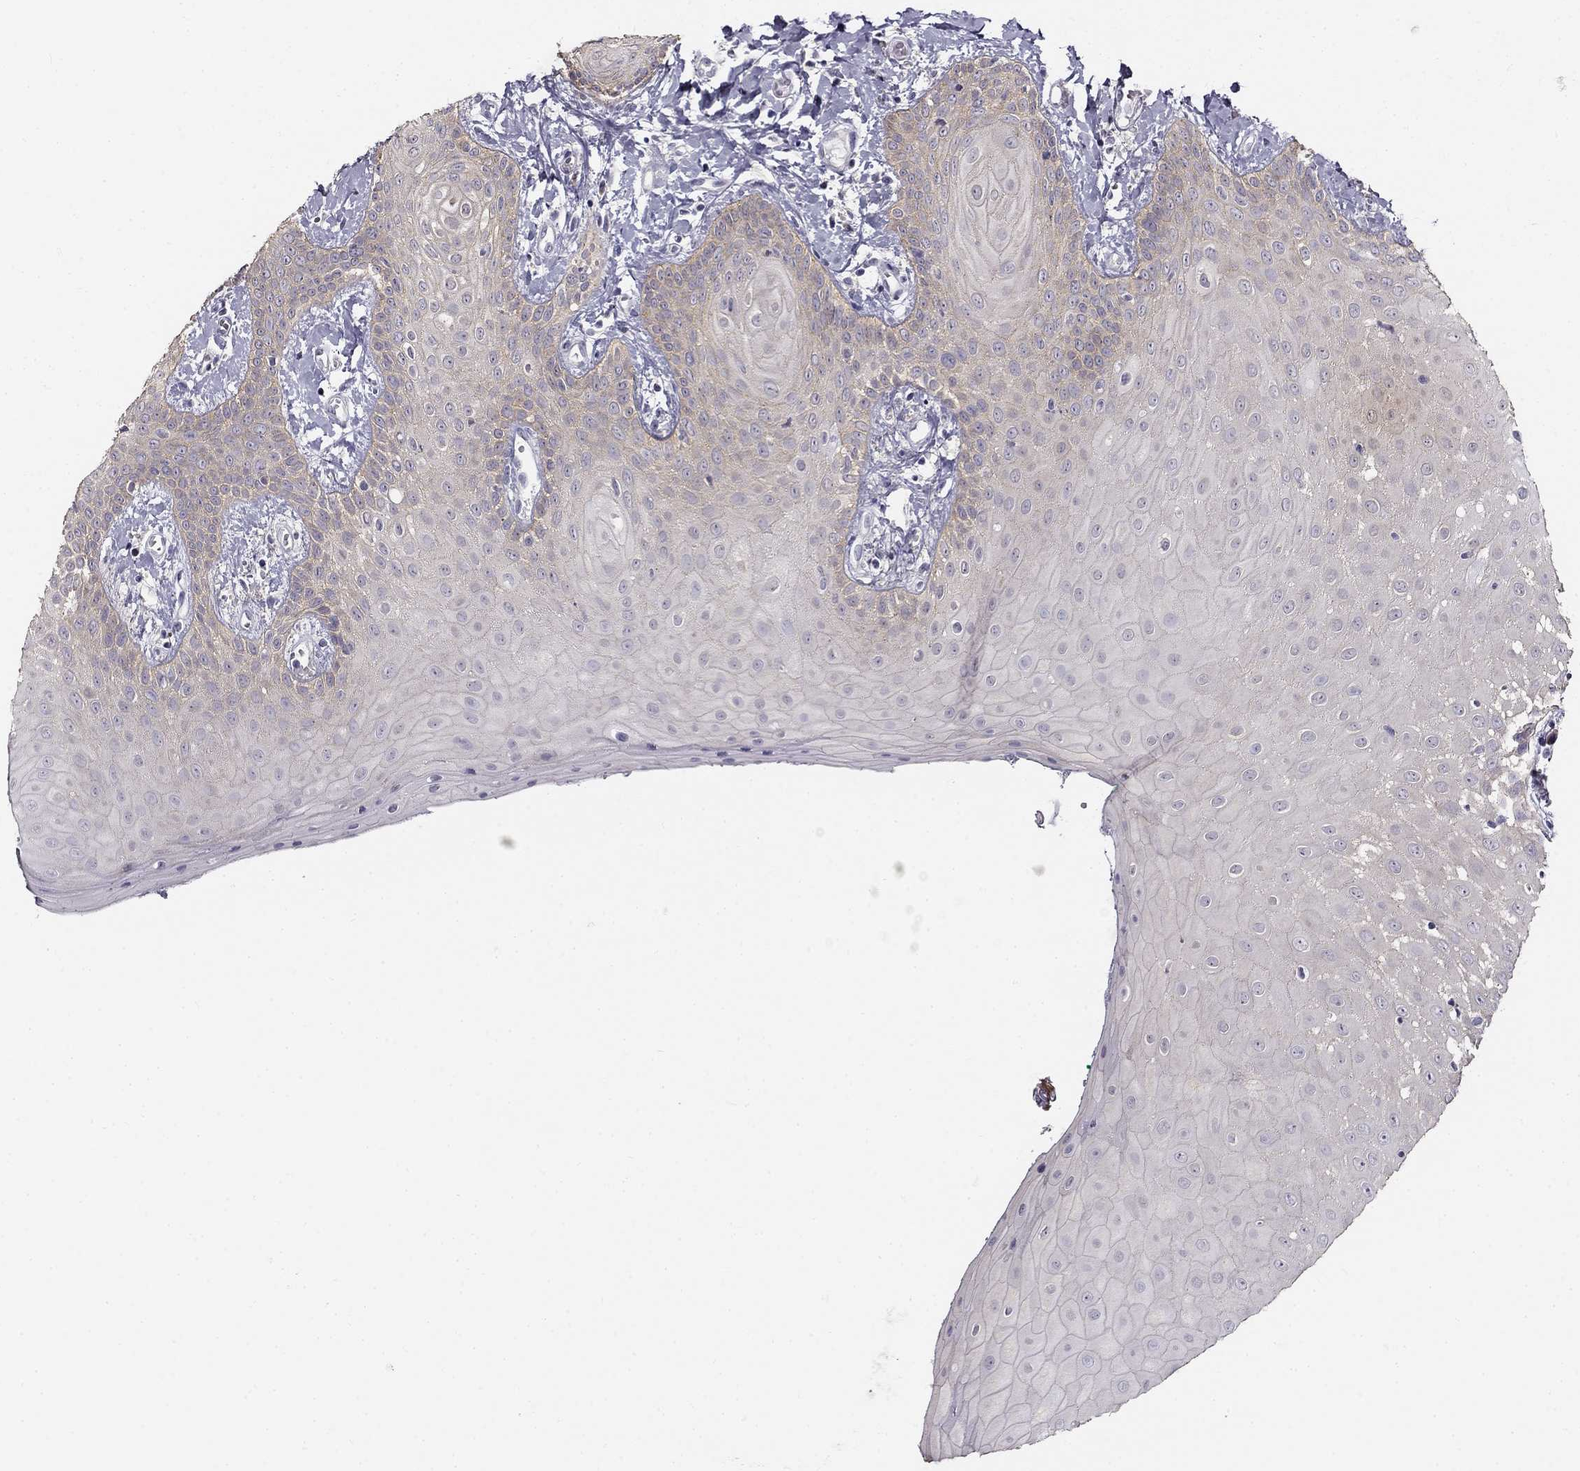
{"staining": {"intensity": "negative", "quantity": "none", "location": "none"}, "tissue": "head and neck cancer", "cell_type": "Tumor cells", "image_type": "cancer", "snomed": [{"axis": "morphology", "description": "Normal tissue, NOS"}, {"axis": "morphology", "description": "Squamous cell carcinoma, NOS"}, {"axis": "topography", "description": "Oral tissue"}, {"axis": "topography", "description": "Salivary gland"}, {"axis": "topography", "description": "Head-Neck"}], "caption": "There is no significant staining in tumor cells of head and neck squamous cell carcinoma.", "gene": "CNR1", "patient": {"sex": "female", "age": 62}}